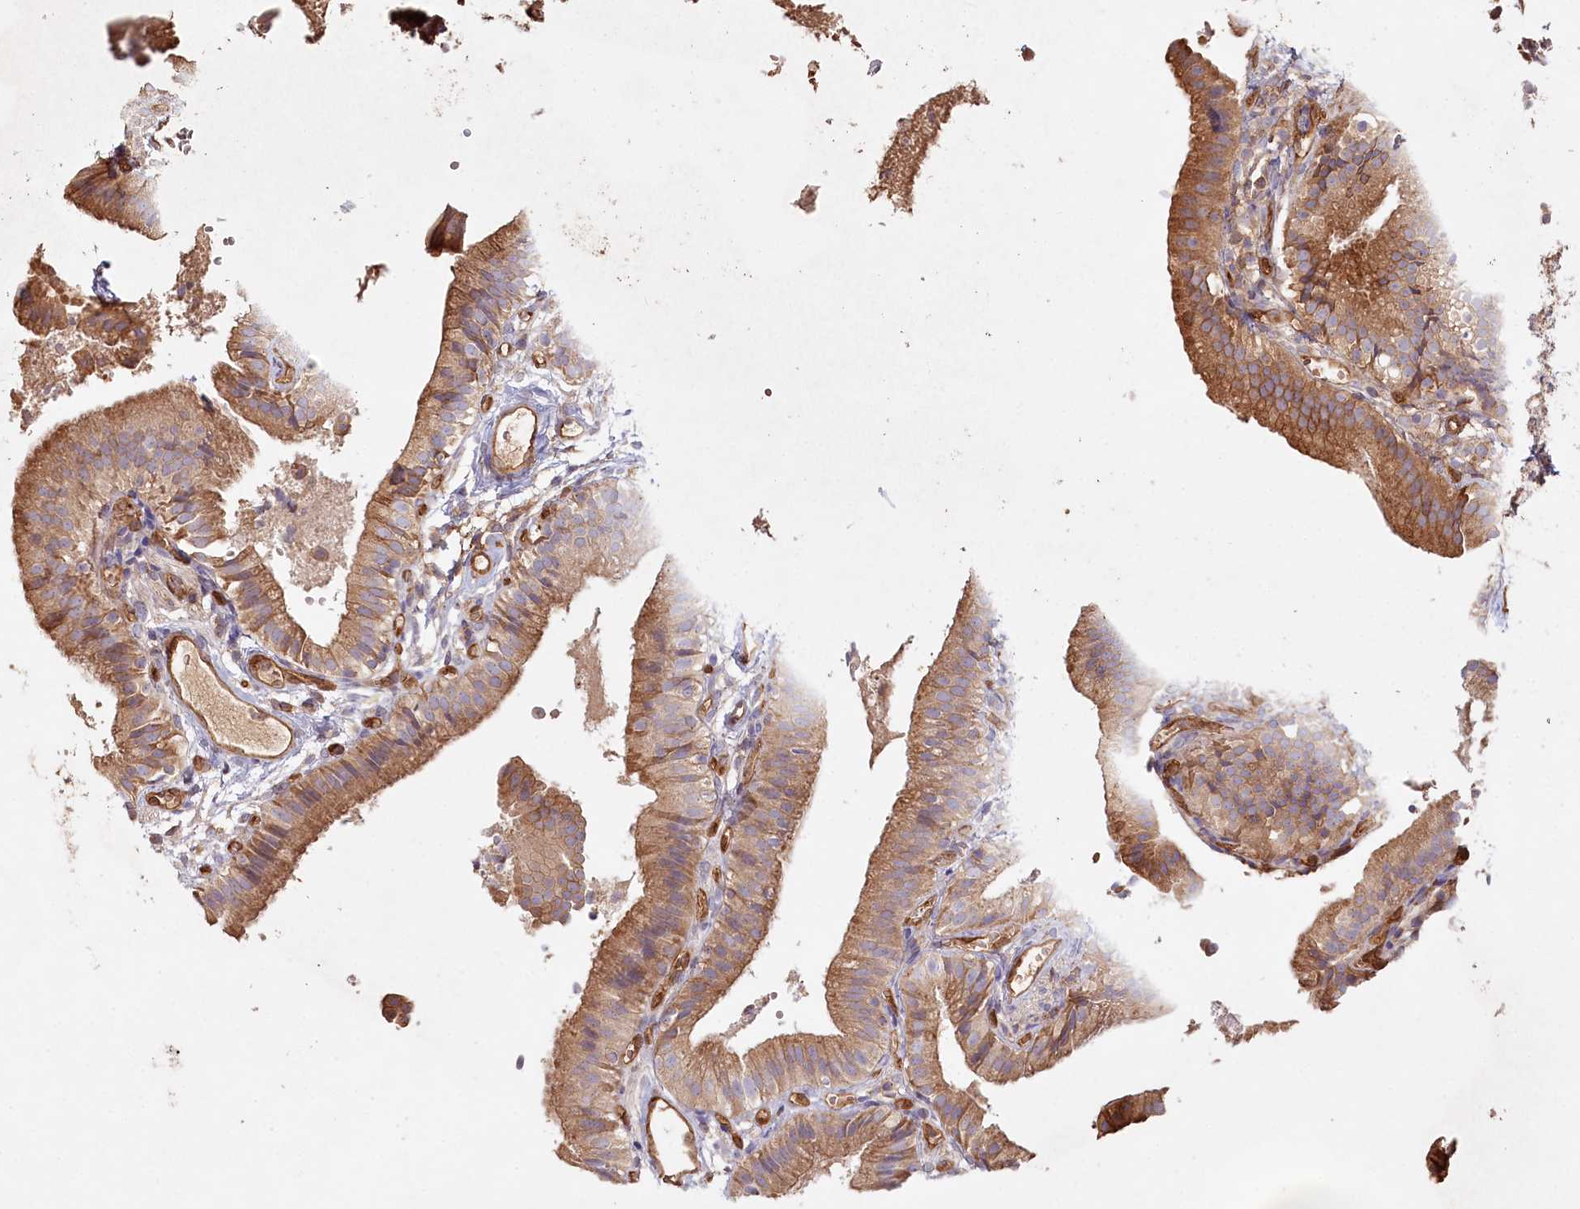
{"staining": {"intensity": "moderate", "quantity": ">75%", "location": "cytoplasmic/membranous"}, "tissue": "gallbladder", "cell_type": "Glandular cells", "image_type": "normal", "snomed": [{"axis": "morphology", "description": "Normal tissue, NOS"}, {"axis": "topography", "description": "Gallbladder"}], "caption": "Immunohistochemistry (IHC) histopathology image of normal gallbladder: gallbladder stained using immunohistochemistry exhibits medium levels of moderate protein expression localized specifically in the cytoplasmic/membranous of glandular cells, appearing as a cytoplasmic/membranous brown color.", "gene": "RBP5", "patient": {"sex": "female", "age": 47}}